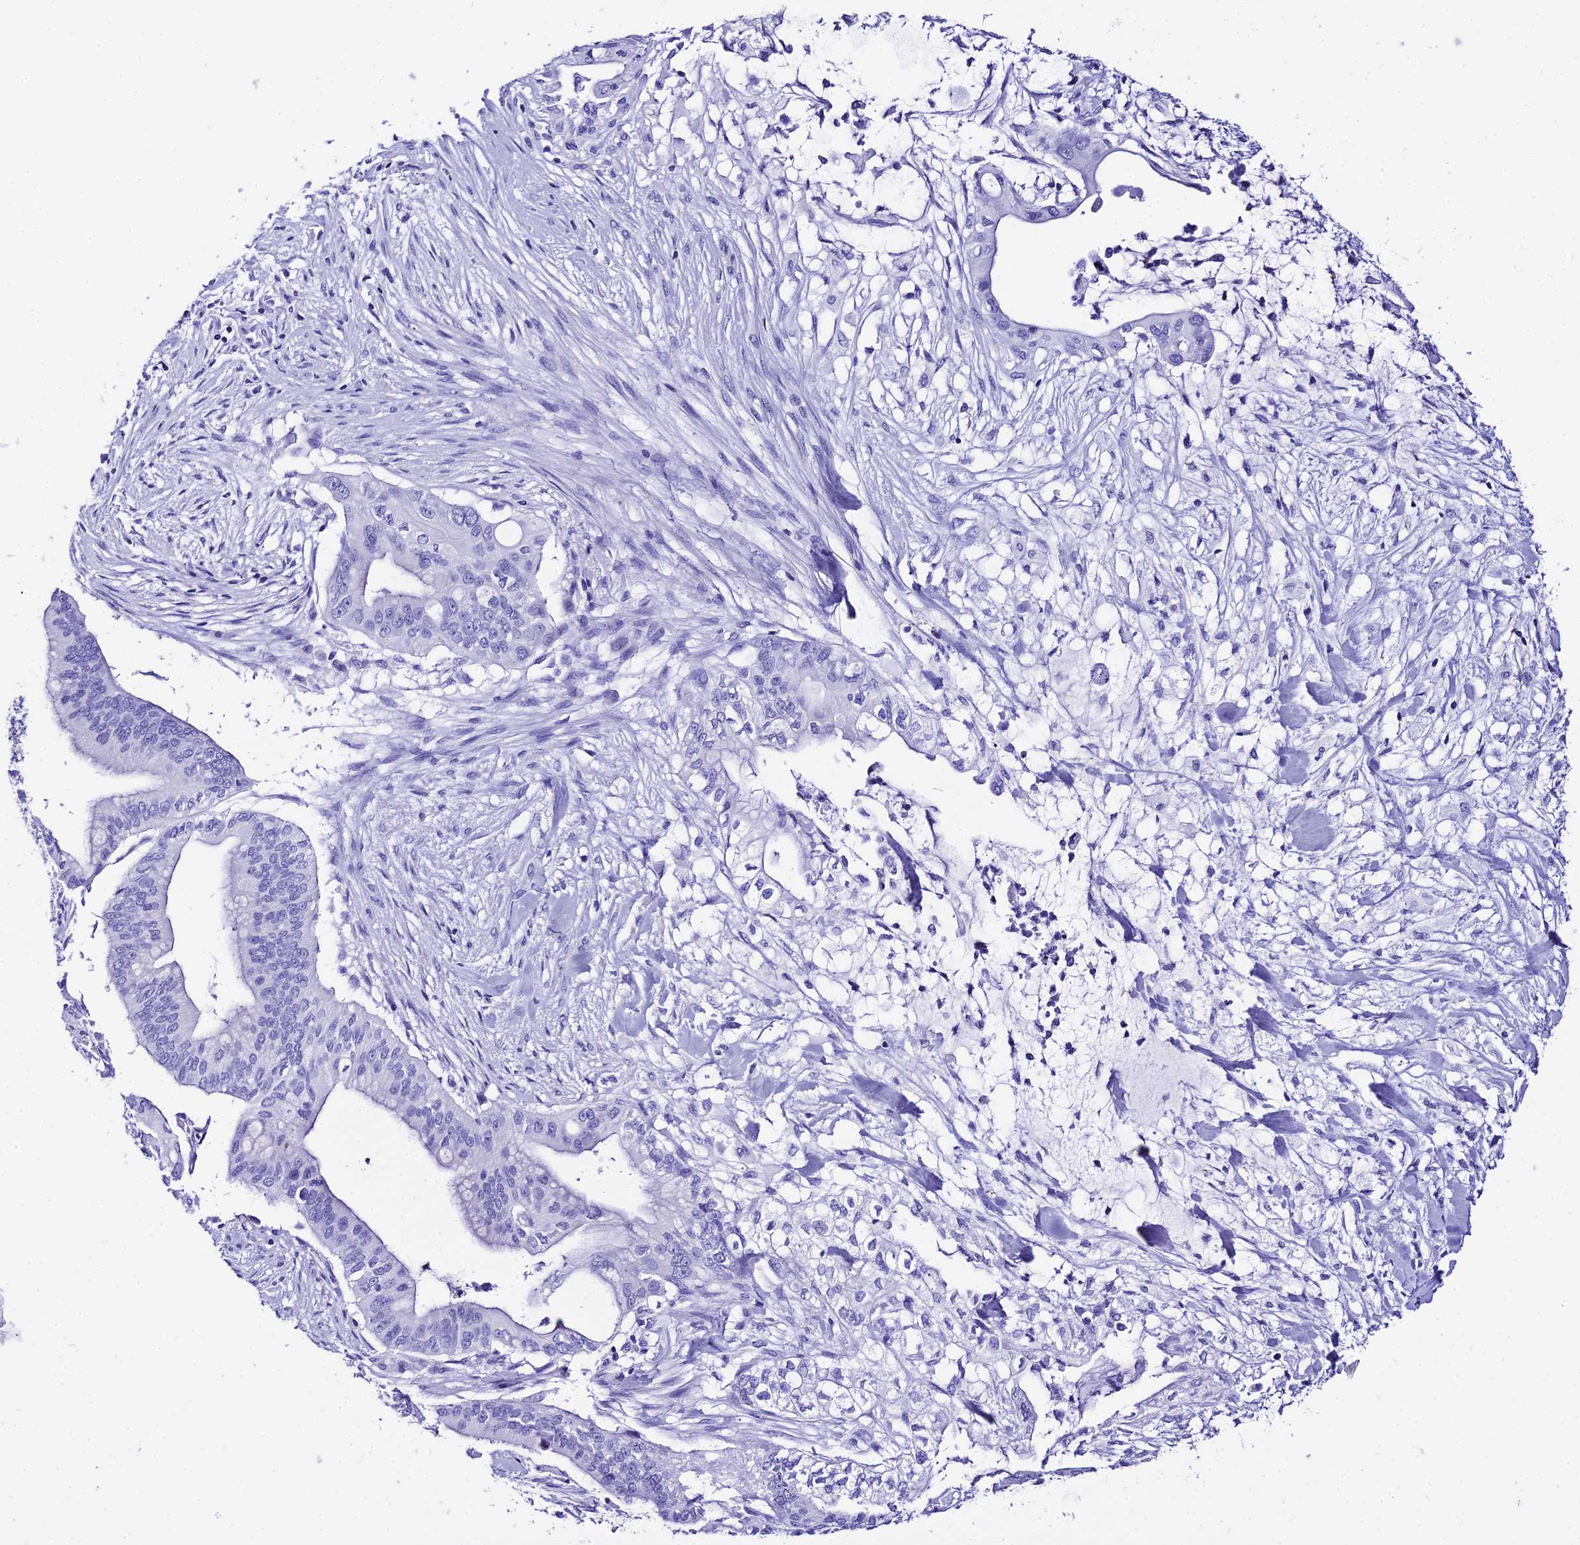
{"staining": {"intensity": "negative", "quantity": "none", "location": "none"}, "tissue": "pancreatic cancer", "cell_type": "Tumor cells", "image_type": "cancer", "snomed": [{"axis": "morphology", "description": "Adenocarcinoma, NOS"}, {"axis": "topography", "description": "Pancreas"}], "caption": "Immunohistochemistry (IHC) histopathology image of neoplastic tissue: human pancreatic adenocarcinoma stained with DAB (3,3'-diaminobenzidine) shows no significant protein expression in tumor cells. Nuclei are stained in blue.", "gene": "TRMT44", "patient": {"sex": "male", "age": 46}}